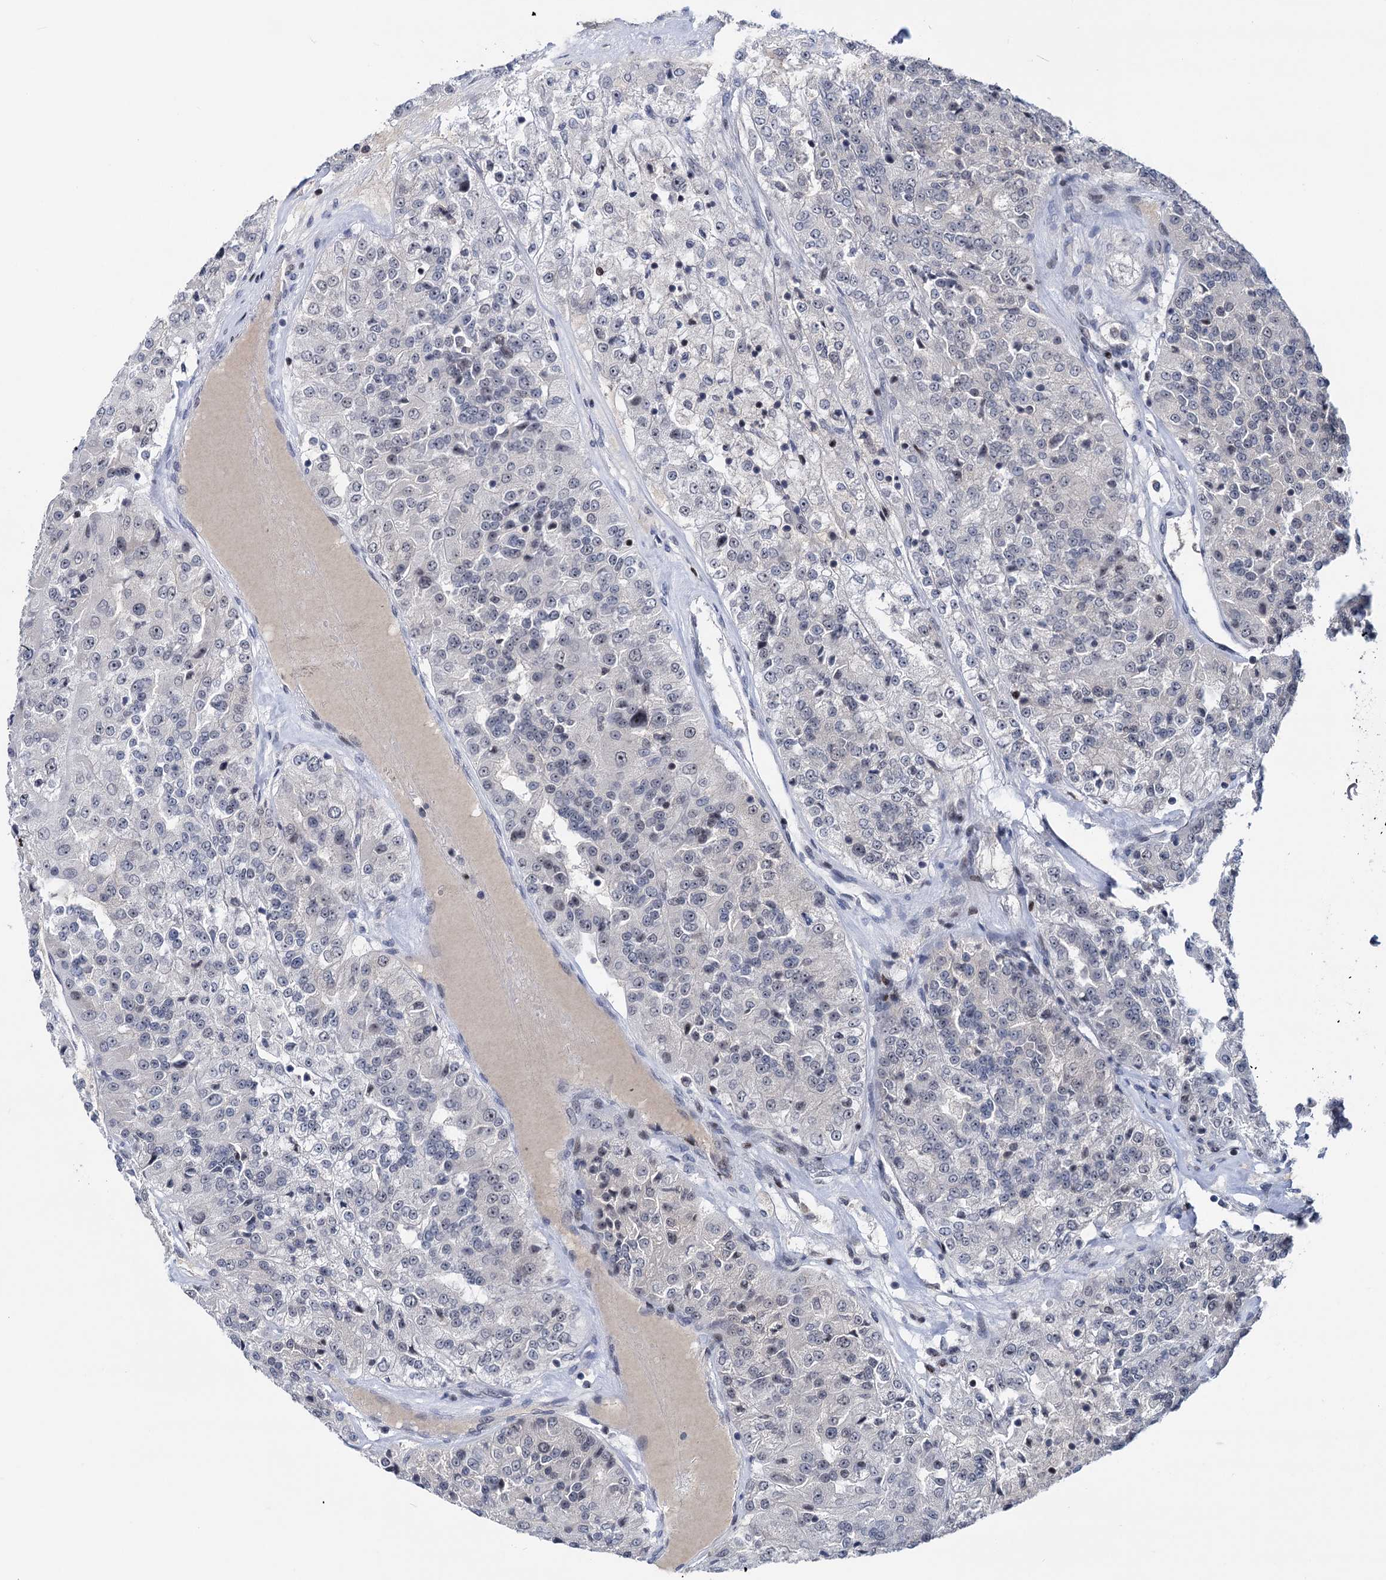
{"staining": {"intensity": "negative", "quantity": "none", "location": "none"}, "tissue": "renal cancer", "cell_type": "Tumor cells", "image_type": "cancer", "snomed": [{"axis": "morphology", "description": "Adenocarcinoma, NOS"}, {"axis": "topography", "description": "Kidney"}], "caption": "Tumor cells are negative for brown protein staining in renal cancer.", "gene": "ZCCHC10", "patient": {"sex": "female", "age": 63}}